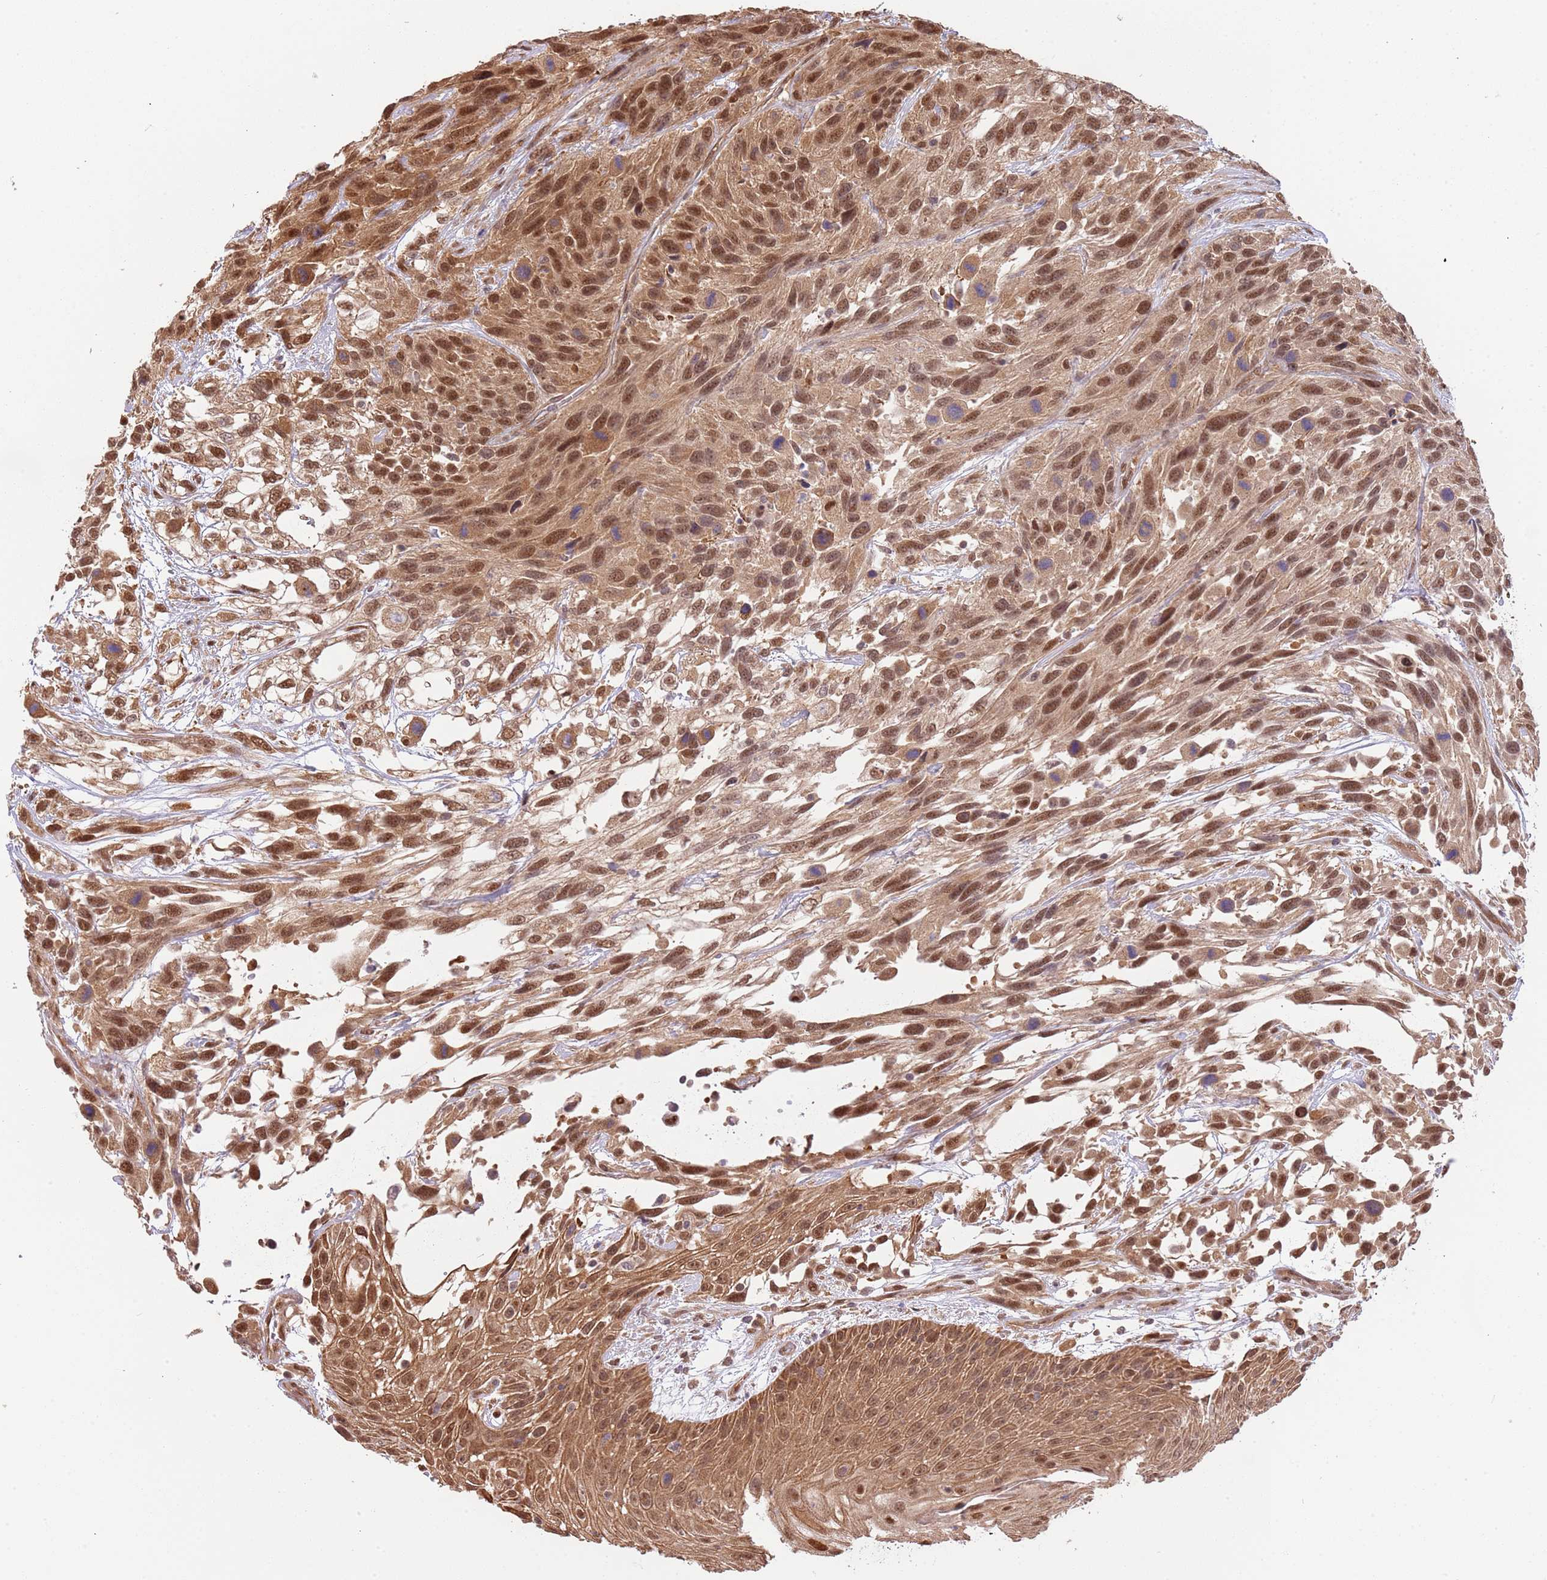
{"staining": {"intensity": "moderate", "quantity": ">75%", "location": "cytoplasmic/membranous,nuclear"}, "tissue": "urothelial cancer", "cell_type": "Tumor cells", "image_type": "cancer", "snomed": [{"axis": "morphology", "description": "Urothelial carcinoma, High grade"}, {"axis": "topography", "description": "Urinary bladder"}], "caption": "Immunohistochemistry staining of urothelial cancer, which displays medium levels of moderate cytoplasmic/membranous and nuclear positivity in approximately >75% of tumor cells indicating moderate cytoplasmic/membranous and nuclear protein positivity. The staining was performed using DAB (brown) for protein detection and nuclei were counterstained in hematoxylin (blue).", "gene": "PLSCR5", "patient": {"sex": "female", "age": 70}}